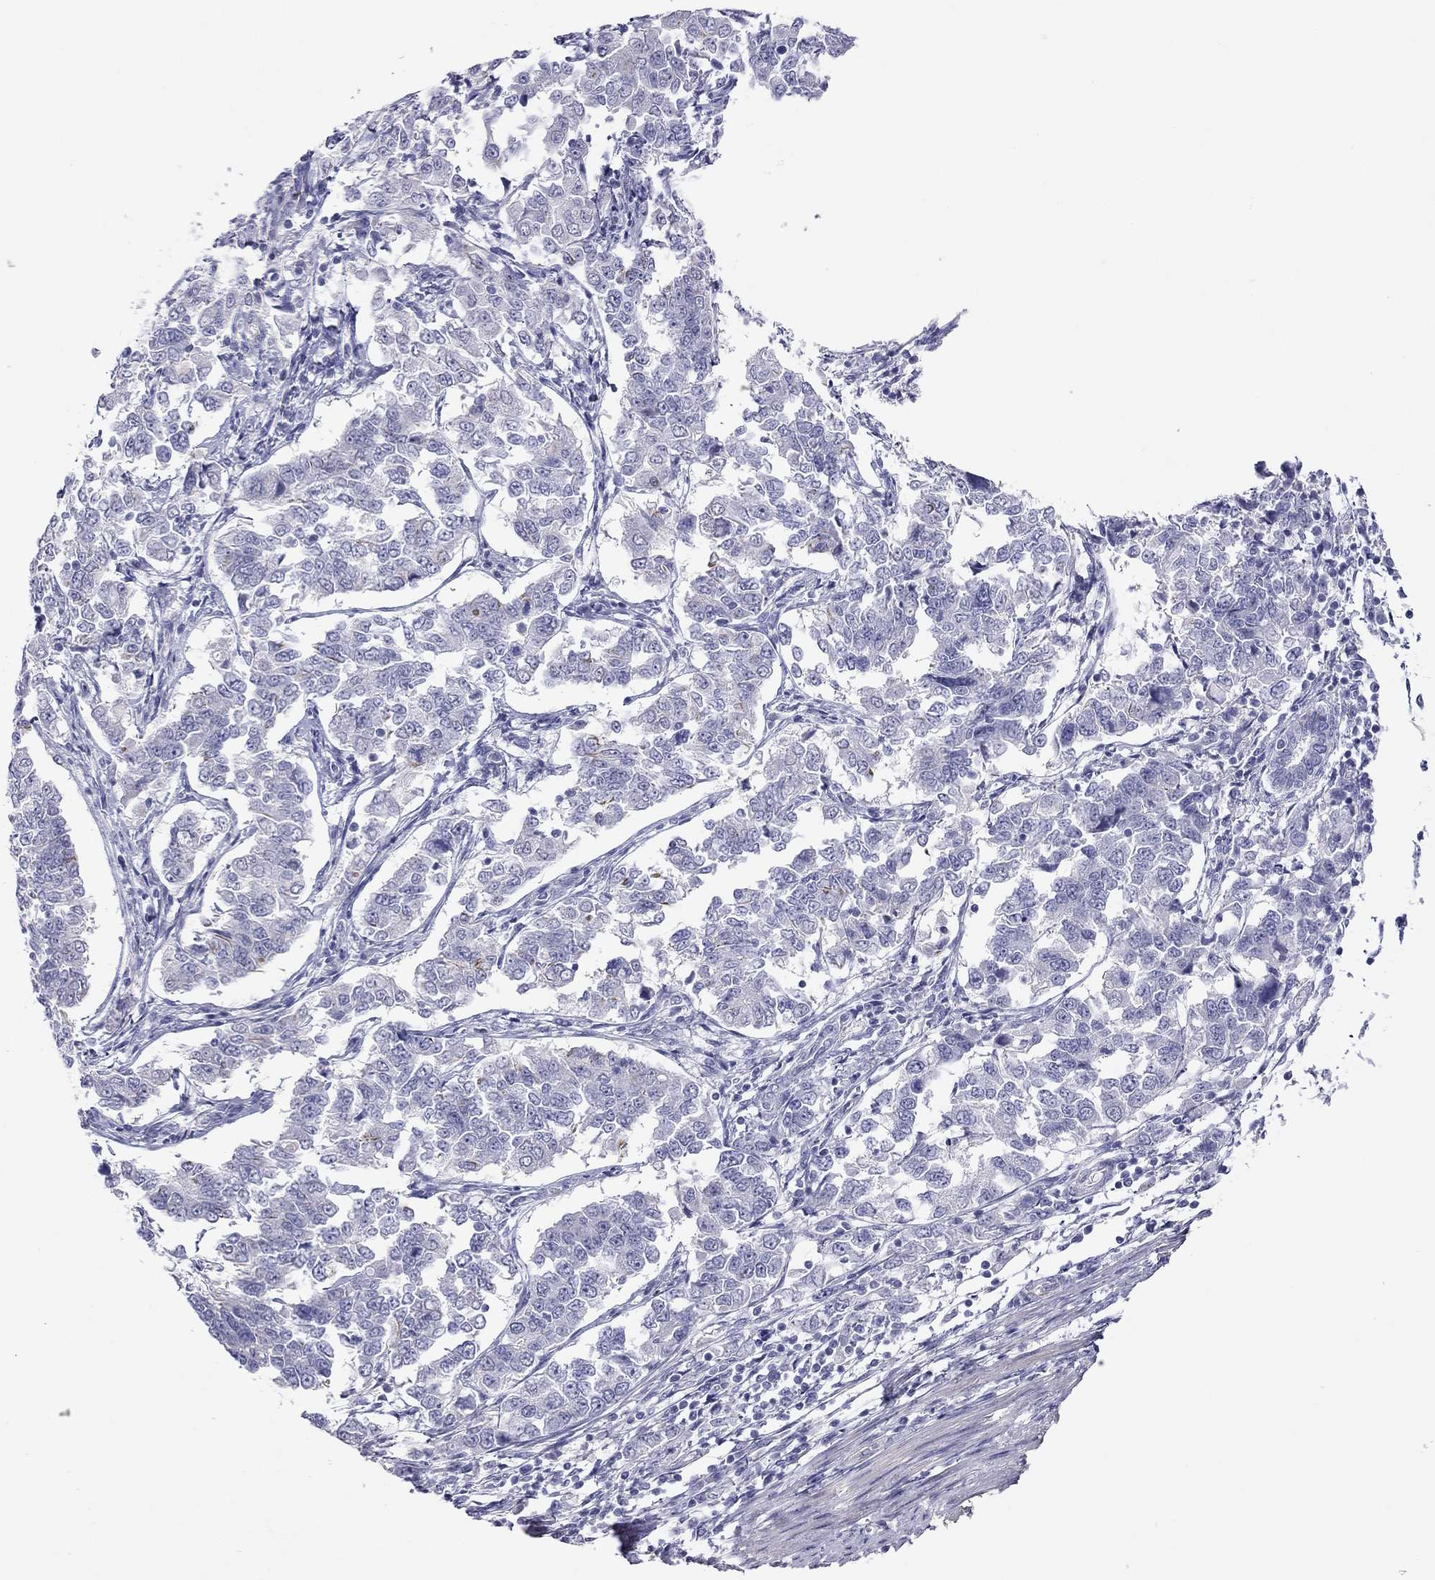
{"staining": {"intensity": "negative", "quantity": "none", "location": "none"}, "tissue": "endometrial cancer", "cell_type": "Tumor cells", "image_type": "cancer", "snomed": [{"axis": "morphology", "description": "Adenocarcinoma, NOS"}, {"axis": "topography", "description": "Endometrium"}], "caption": "This is an immunohistochemistry histopathology image of adenocarcinoma (endometrial). There is no expression in tumor cells.", "gene": "RTL1", "patient": {"sex": "female", "age": 43}}